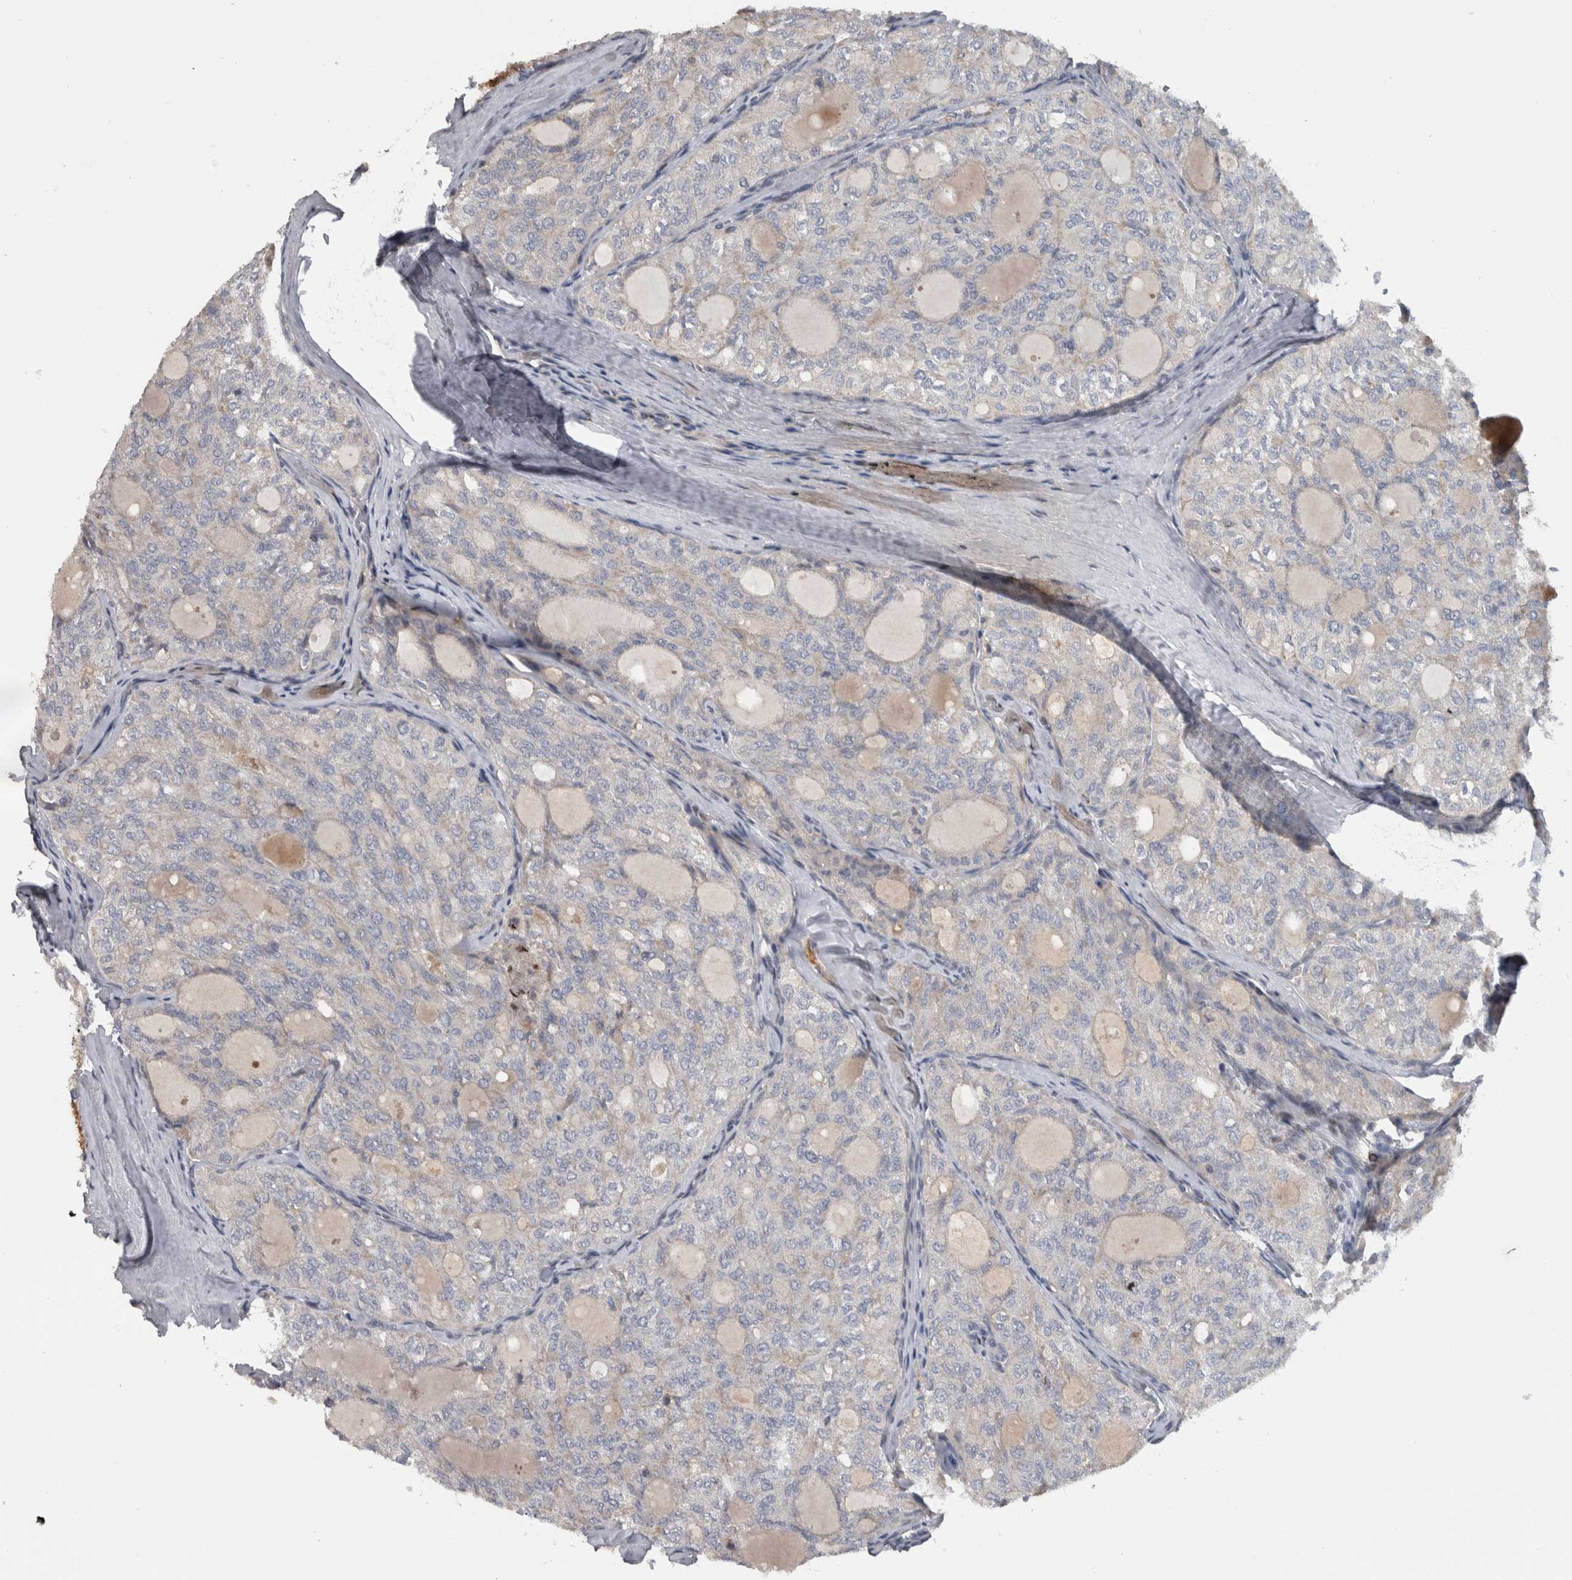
{"staining": {"intensity": "negative", "quantity": "none", "location": "none"}, "tissue": "thyroid cancer", "cell_type": "Tumor cells", "image_type": "cancer", "snomed": [{"axis": "morphology", "description": "Follicular adenoma carcinoma, NOS"}, {"axis": "topography", "description": "Thyroid gland"}], "caption": "Tumor cells are negative for brown protein staining in thyroid cancer. Nuclei are stained in blue.", "gene": "FAM83G", "patient": {"sex": "male", "age": 75}}